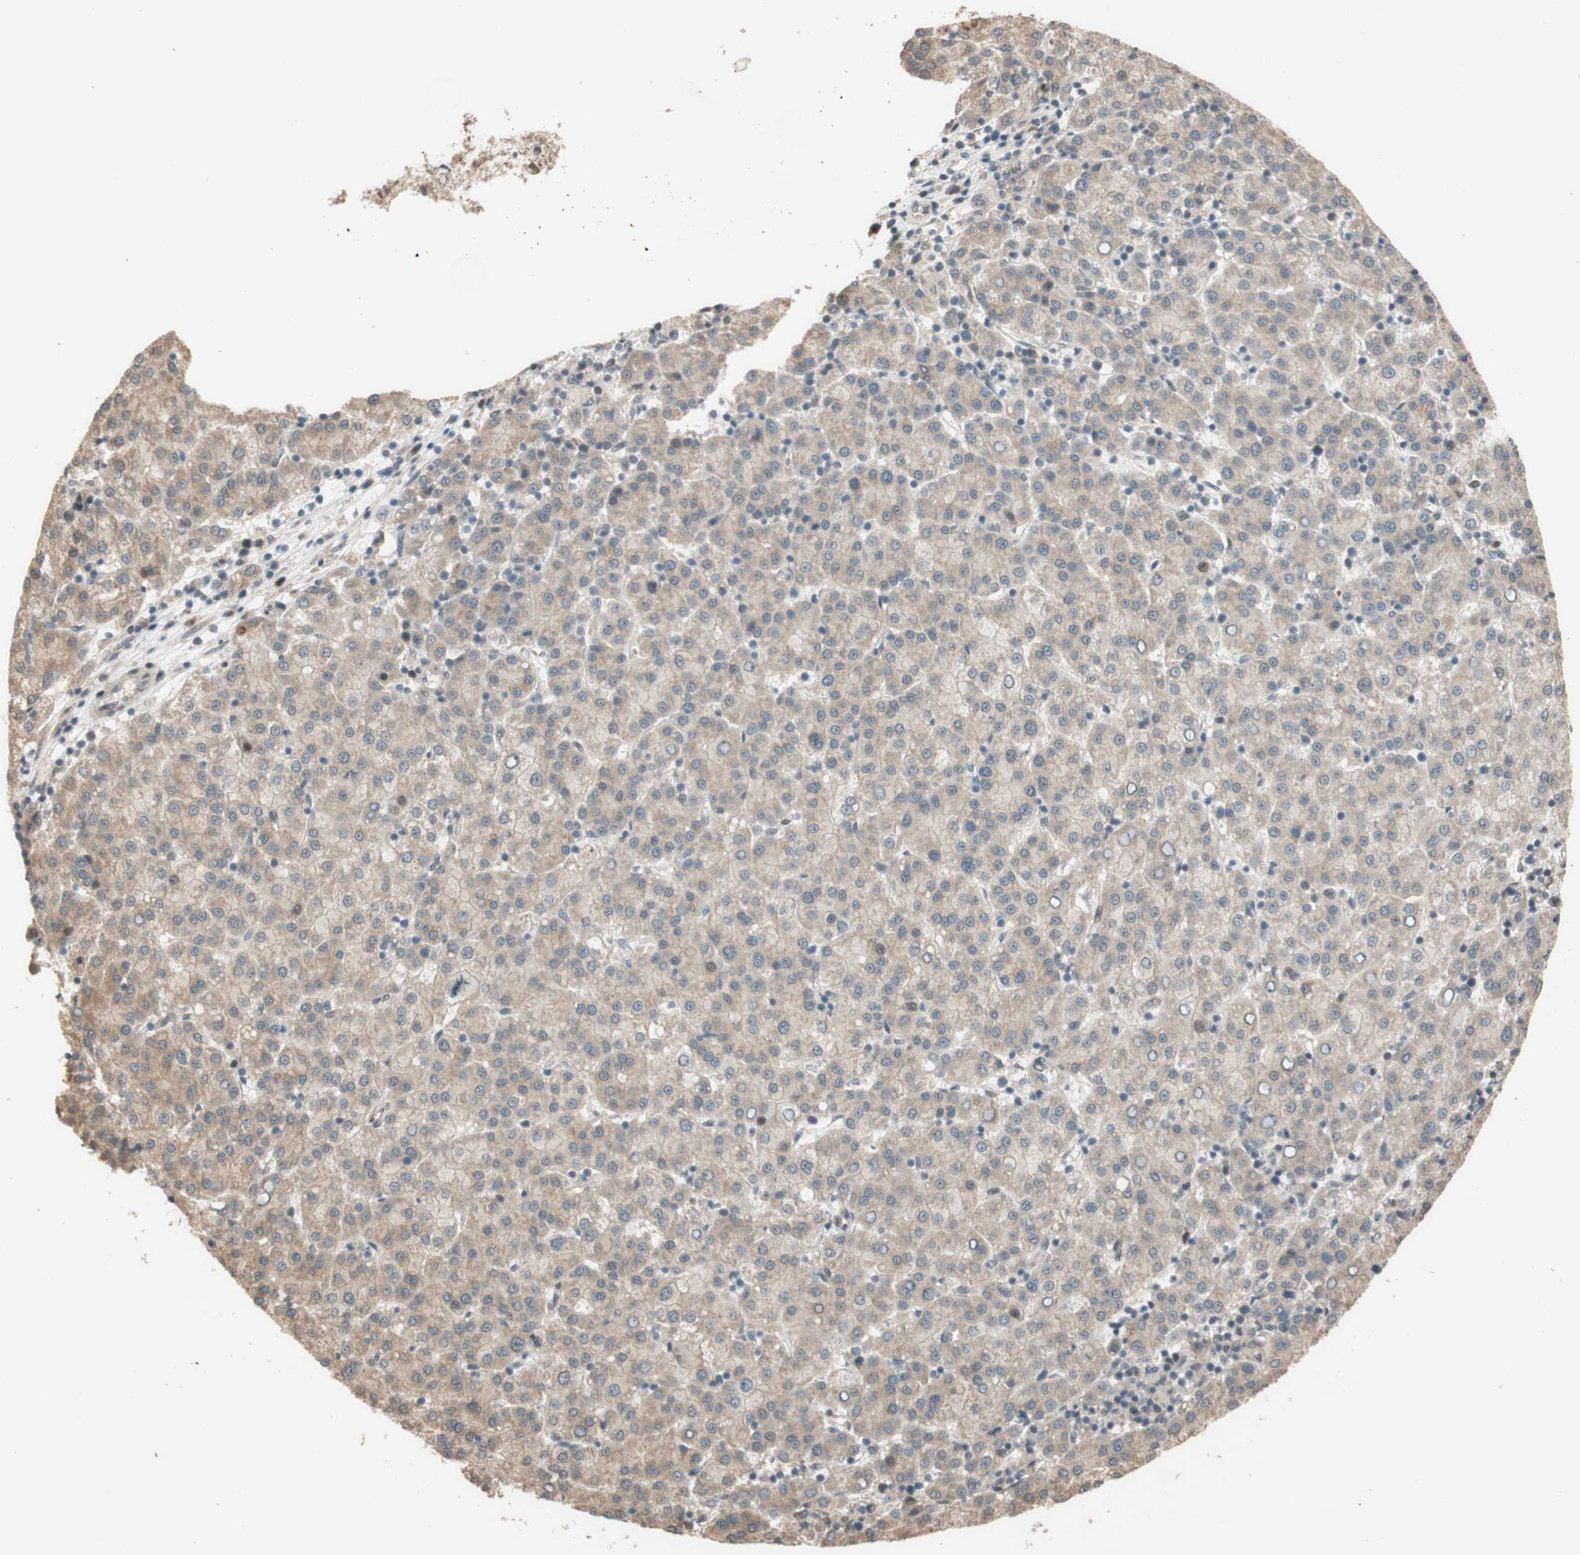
{"staining": {"intensity": "weak", "quantity": "25%-75%", "location": "cytoplasmic/membranous"}, "tissue": "liver cancer", "cell_type": "Tumor cells", "image_type": "cancer", "snomed": [{"axis": "morphology", "description": "Carcinoma, Hepatocellular, NOS"}, {"axis": "topography", "description": "Liver"}], "caption": "Immunohistochemistry micrograph of liver hepatocellular carcinoma stained for a protein (brown), which displays low levels of weak cytoplasmic/membranous positivity in about 25%-75% of tumor cells.", "gene": "CCNC", "patient": {"sex": "female", "age": 58}}